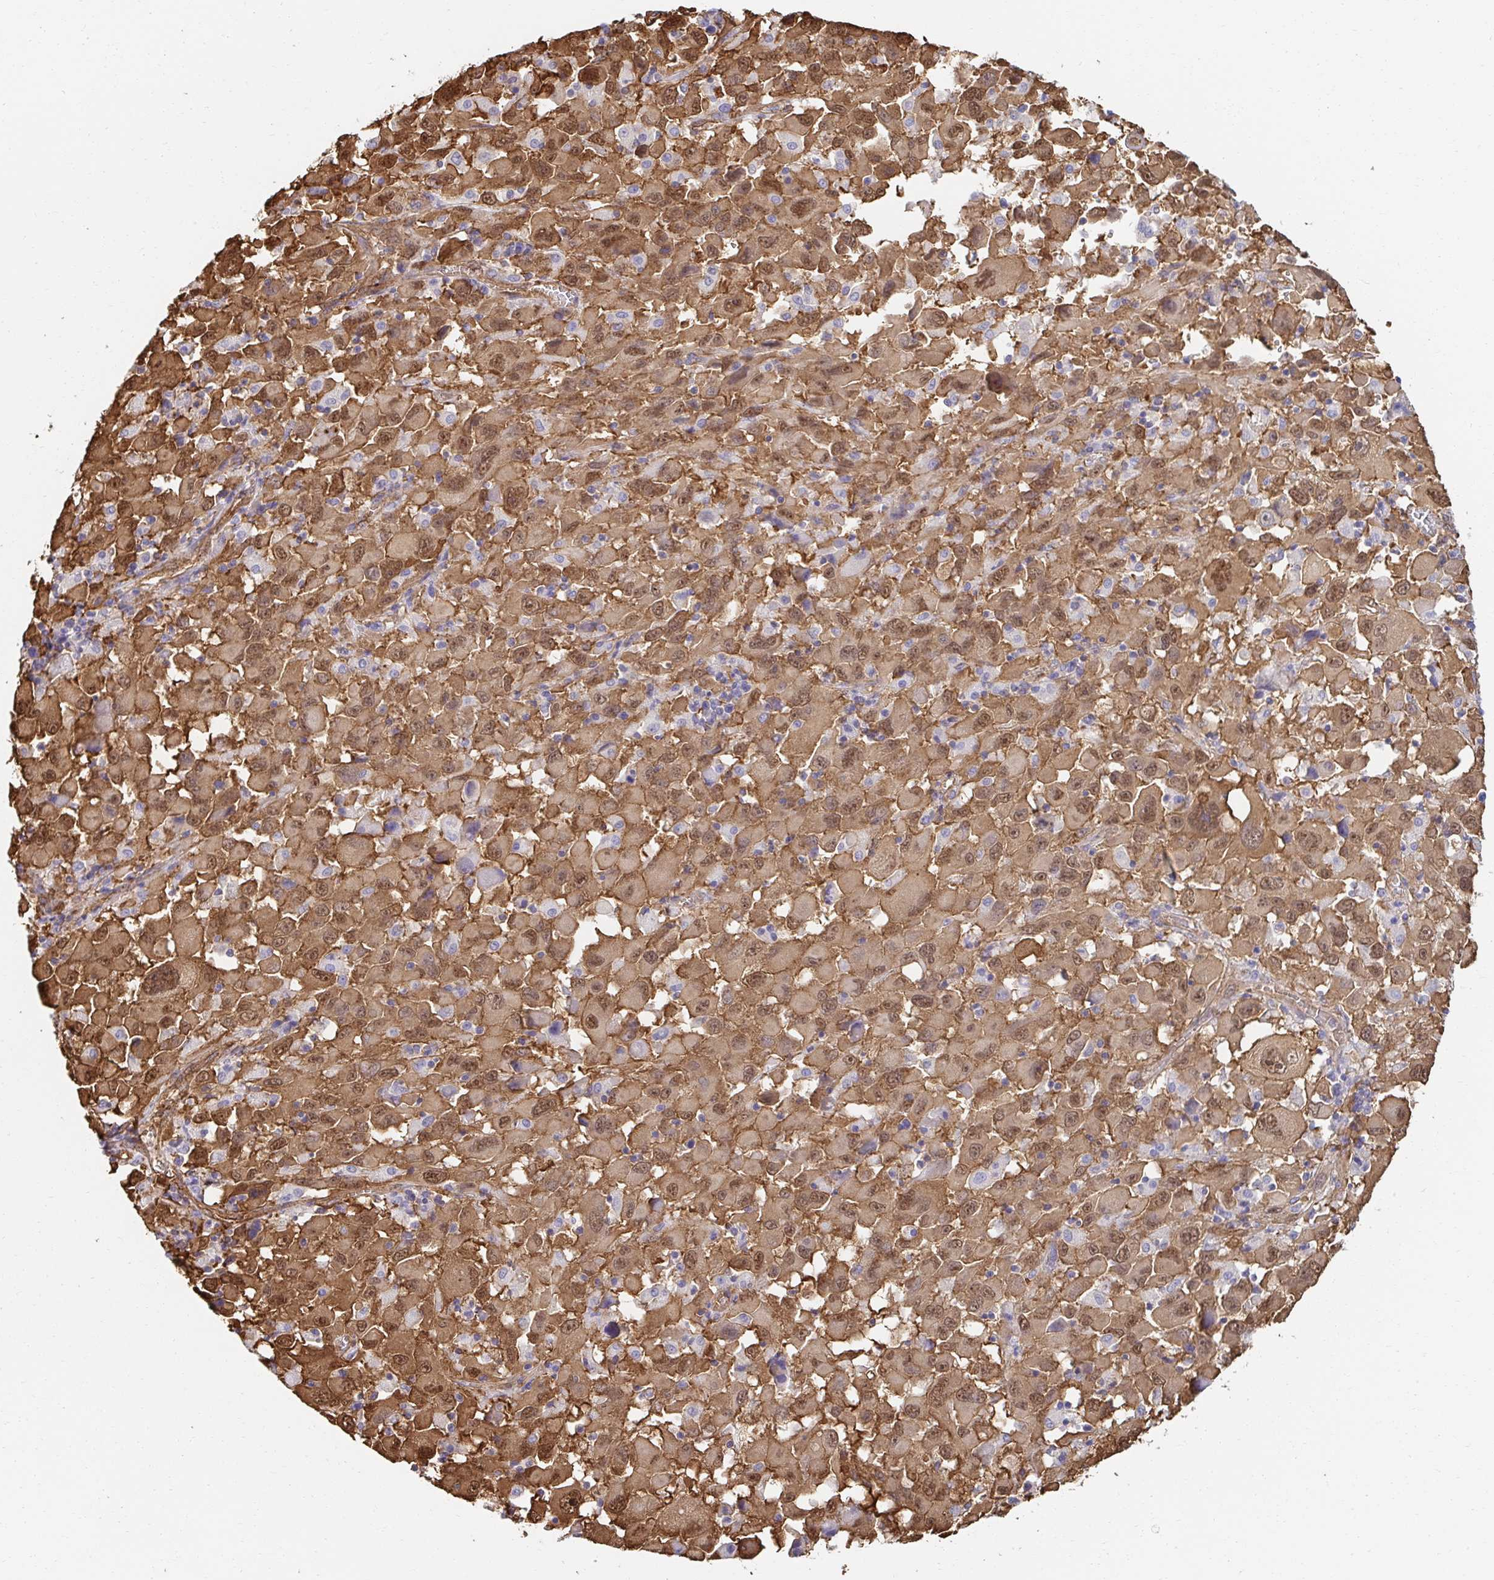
{"staining": {"intensity": "moderate", "quantity": ">75%", "location": "cytoplasmic/membranous,nuclear"}, "tissue": "melanoma", "cell_type": "Tumor cells", "image_type": "cancer", "snomed": [{"axis": "morphology", "description": "Malignant melanoma, Metastatic site"}, {"axis": "topography", "description": "Soft tissue"}], "caption": "Human malignant melanoma (metastatic site) stained for a protein (brown) demonstrates moderate cytoplasmic/membranous and nuclear positive positivity in approximately >75% of tumor cells.", "gene": "CTTN", "patient": {"sex": "male", "age": 50}}